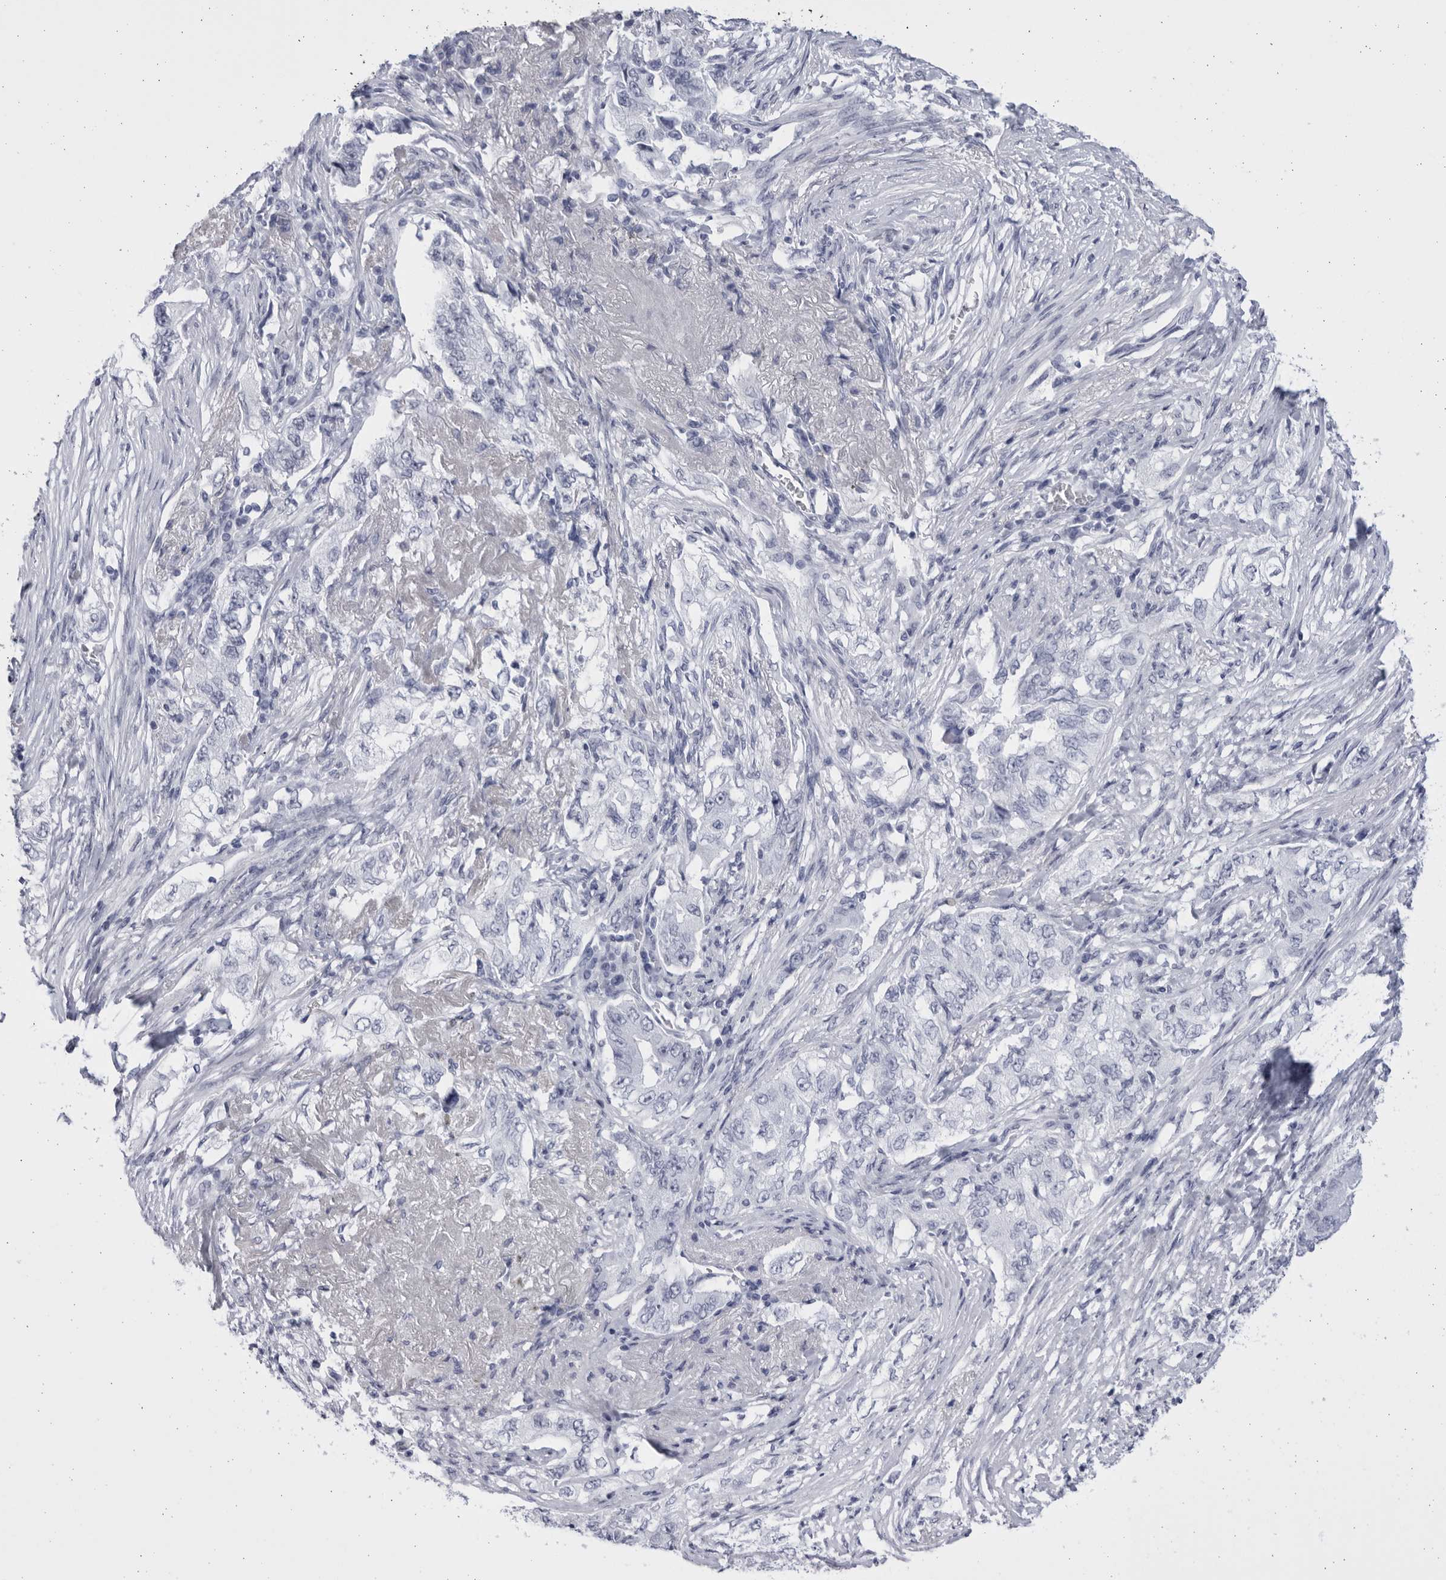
{"staining": {"intensity": "negative", "quantity": "none", "location": "none"}, "tissue": "lung cancer", "cell_type": "Tumor cells", "image_type": "cancer", "snomed": [{"axis": "morphology", "description": "Adenocarcinoma, NOS"}, {"axis": "topography", "description": "Lung"}], "caption": "High magnification brightfield microscopy of lung cancer stained with DAB (brown) and counterstained with hematoxylin (blue): tumor cells show no significant positivity.", "gene": "CCDC181", "patient": {"sex": "female", "age": 51}}